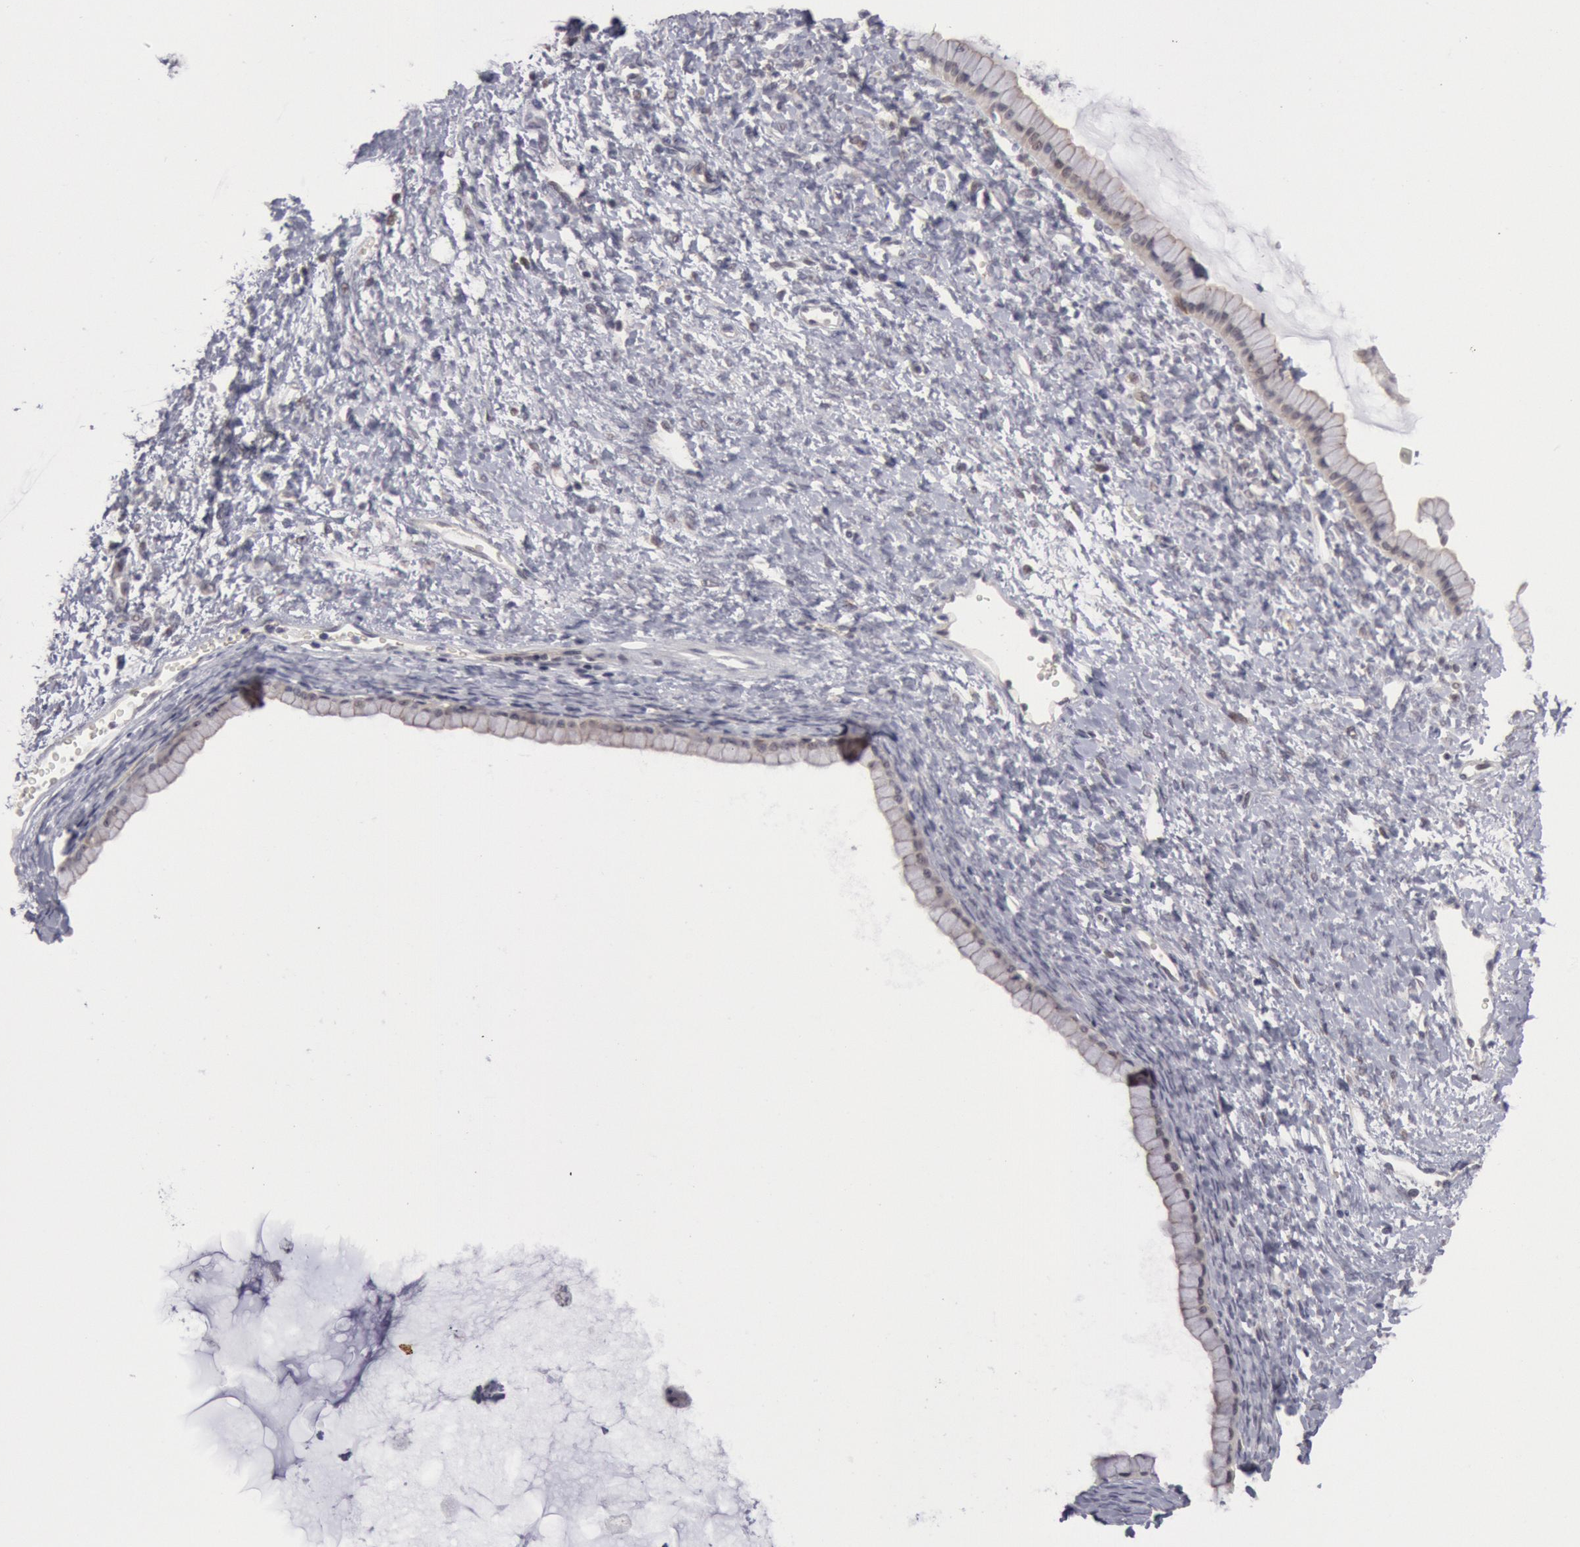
{"staining": {"intensity": "weak", "quantity": "25%-75%", "location": "cytoplasmic/membranous"}, "tissue": "ovarian cancer", "cell_type": "Tumor cells", "image_type": "cancer", "snomed": [{"axis": "morphology", "description": "Cystadenocarcinoma, mucinous, NOS"}, {"axis": "topography", "description": "Ovary"}], "caption": "Mucinous cystadenocarcinoma (ovarian) stained for a protein (brown) displays weak cytoplasmic/membranous positive staining in approximately 25%-75% of tumor cells.", "gene": "JOSD1", "patient": {"sex": "female", "age": 25}}